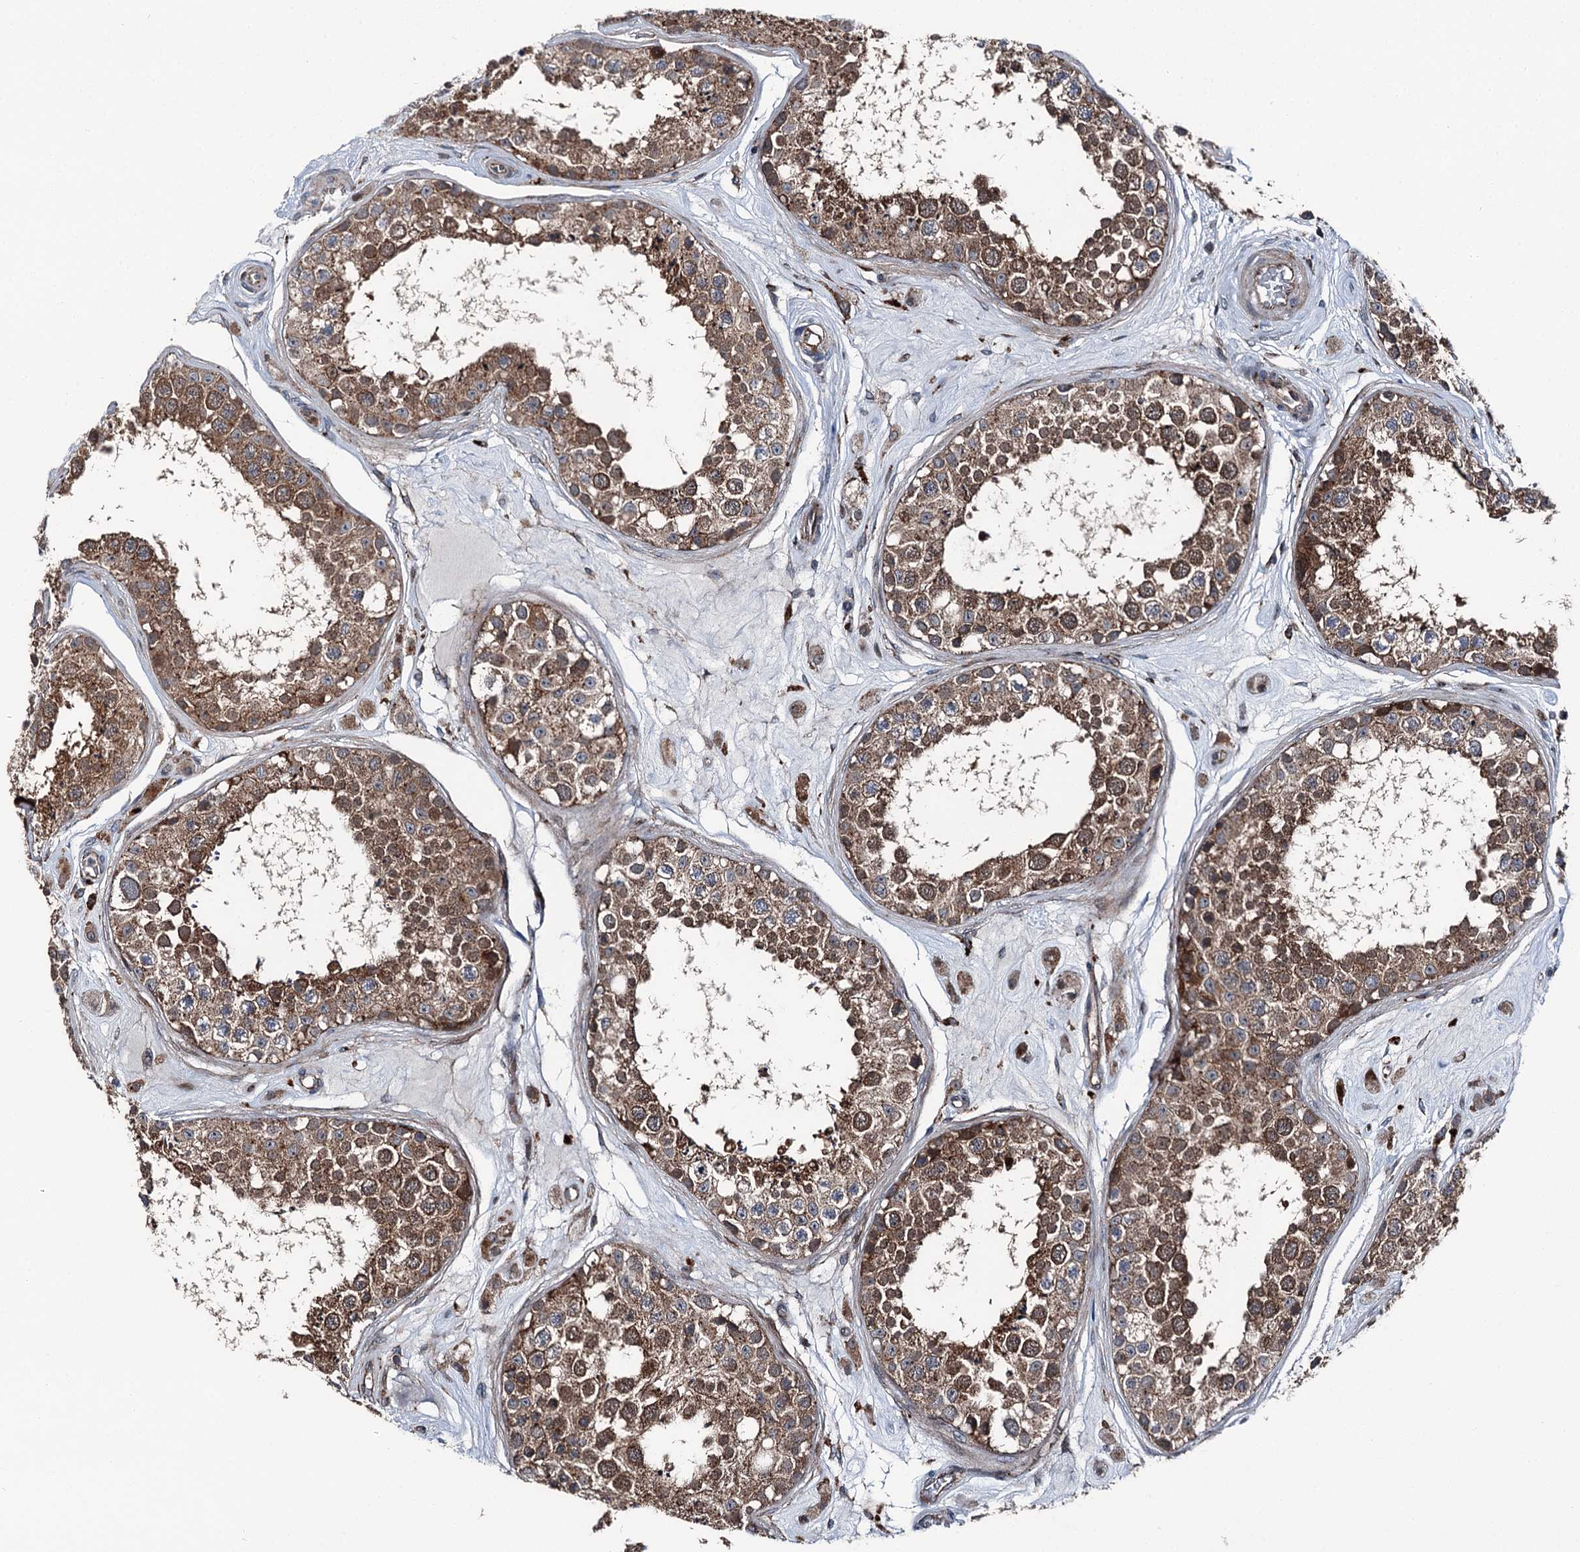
{"staining": {"intensity": "moderate", "quantity": ">75%", "location": "cytoplasmic/membranous"}, "tissue": "testis", "cell_type": "Cells in seminiferous ducts", "image_type": "normal", "snomed": [{"axis": "morphology", "description": "Normal tissue, NOS"}, {"axis": "topography", "description": "Testis"}], "caption": "Immunohistochemical staining of benign human testis exhibits moderate cytoplasmic/membranous protein staining in approximately >75% of cells in seminiferous ducts. The protein of interest is shown in brown color, while the nuclei are stained blue.", "gene": "POLR1D", "patient": {"sex": "male", "age": 25}}